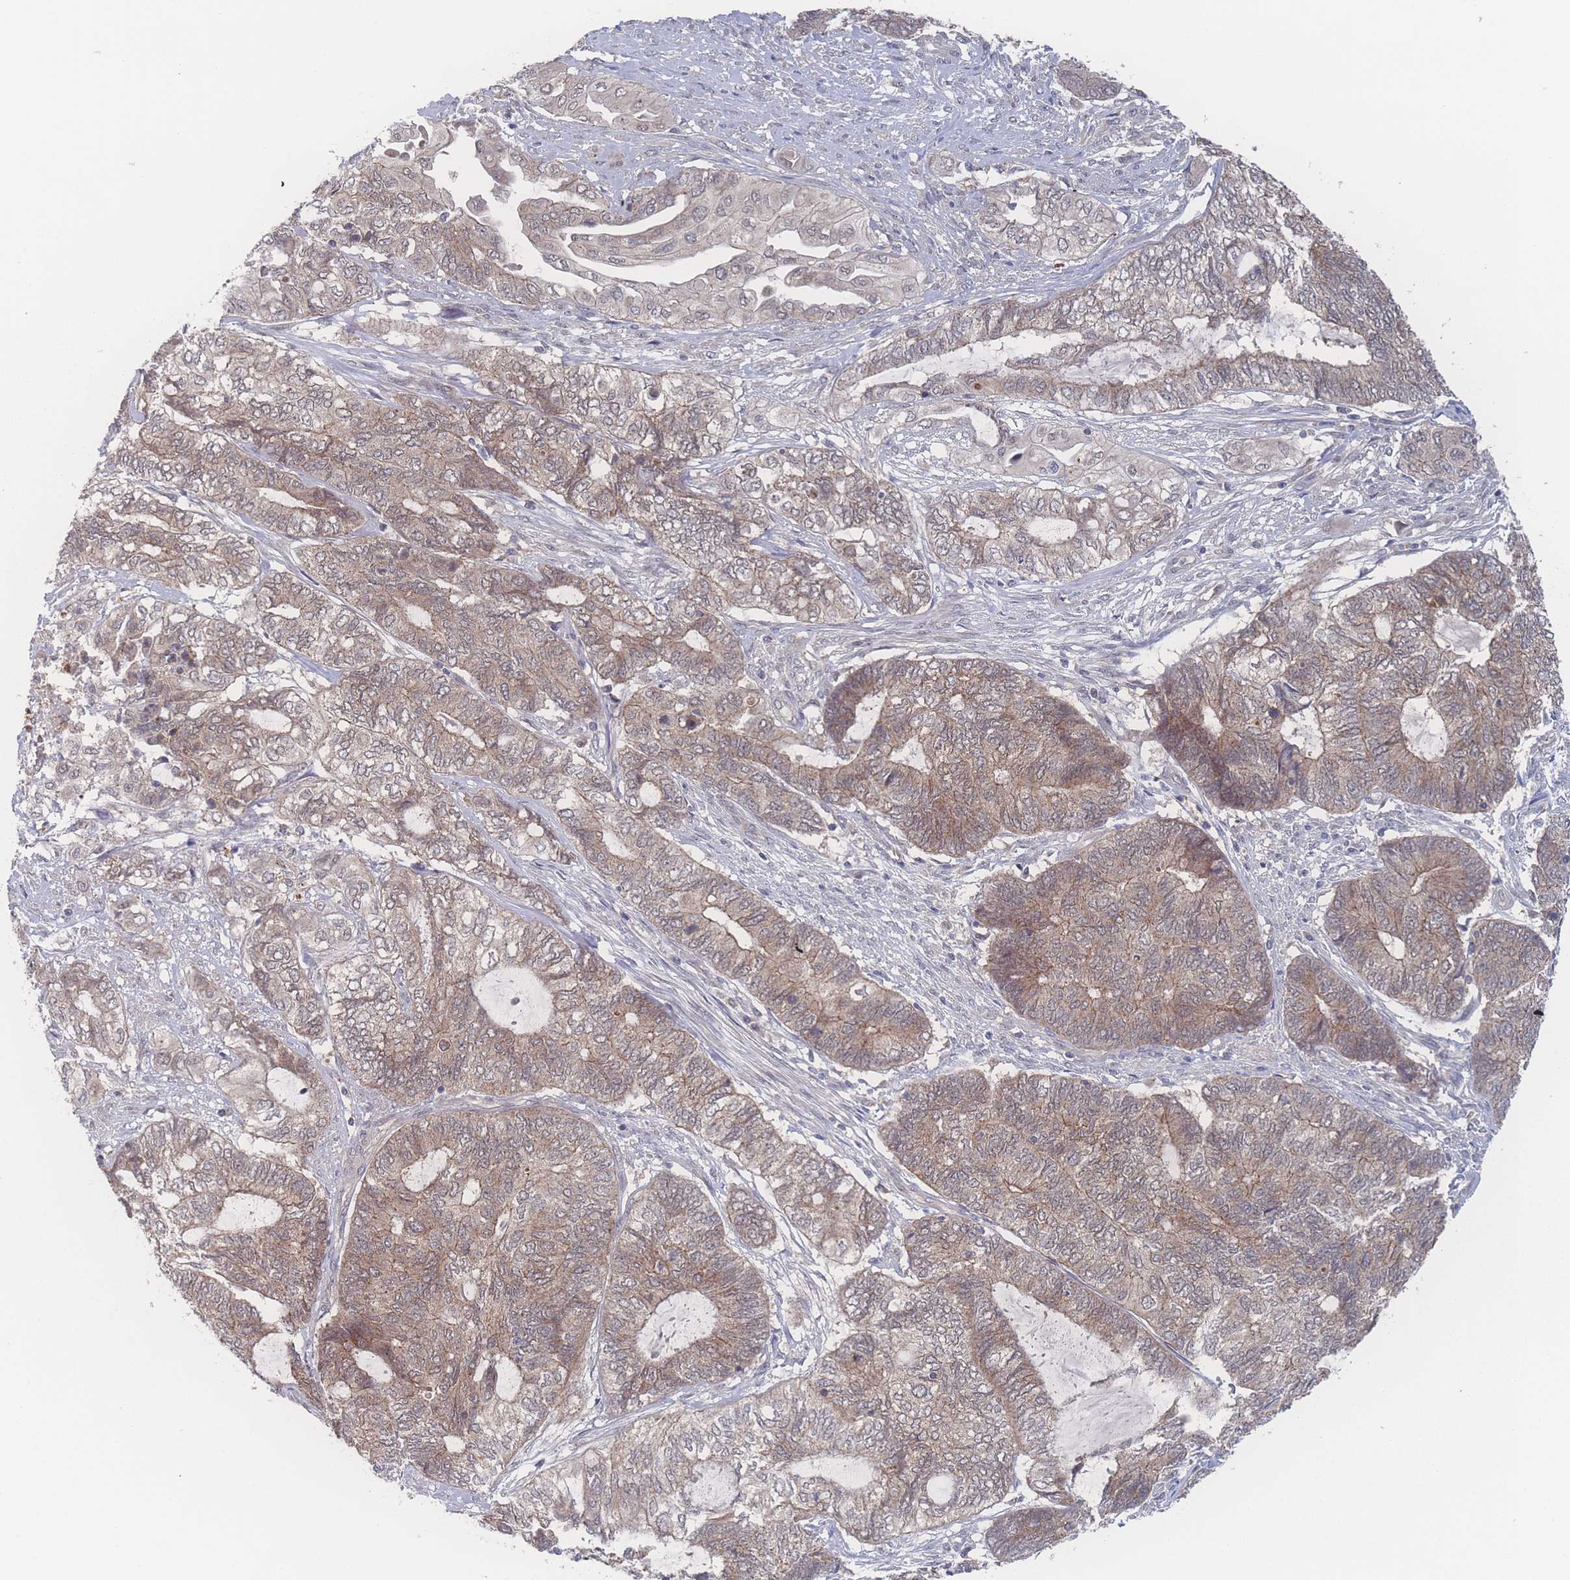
{"staining": {"intensity": "weak", "quantity": ">75%", "location": "cytoplasmic/membranous"}, "tissue": "endometrial cancer", "cell_type": "Tumor cells", "image_type": "cancer", "snomed": [{"axis": "morphology", "description": "Adenocarcinoma, NOS"}, {"axis": "topography", "description": "Uterus"}, {"axis": "topography", "description": "Endometrium"}], "caption": "Approximately >75% of tumor cells in endometrial cancer reveal weak cytoplasmic/membranous protein staining as visualized by brown immunohistochemical staining.", "gene": "NBEAL1", "patient": {"sex": "female", "age": 70}}